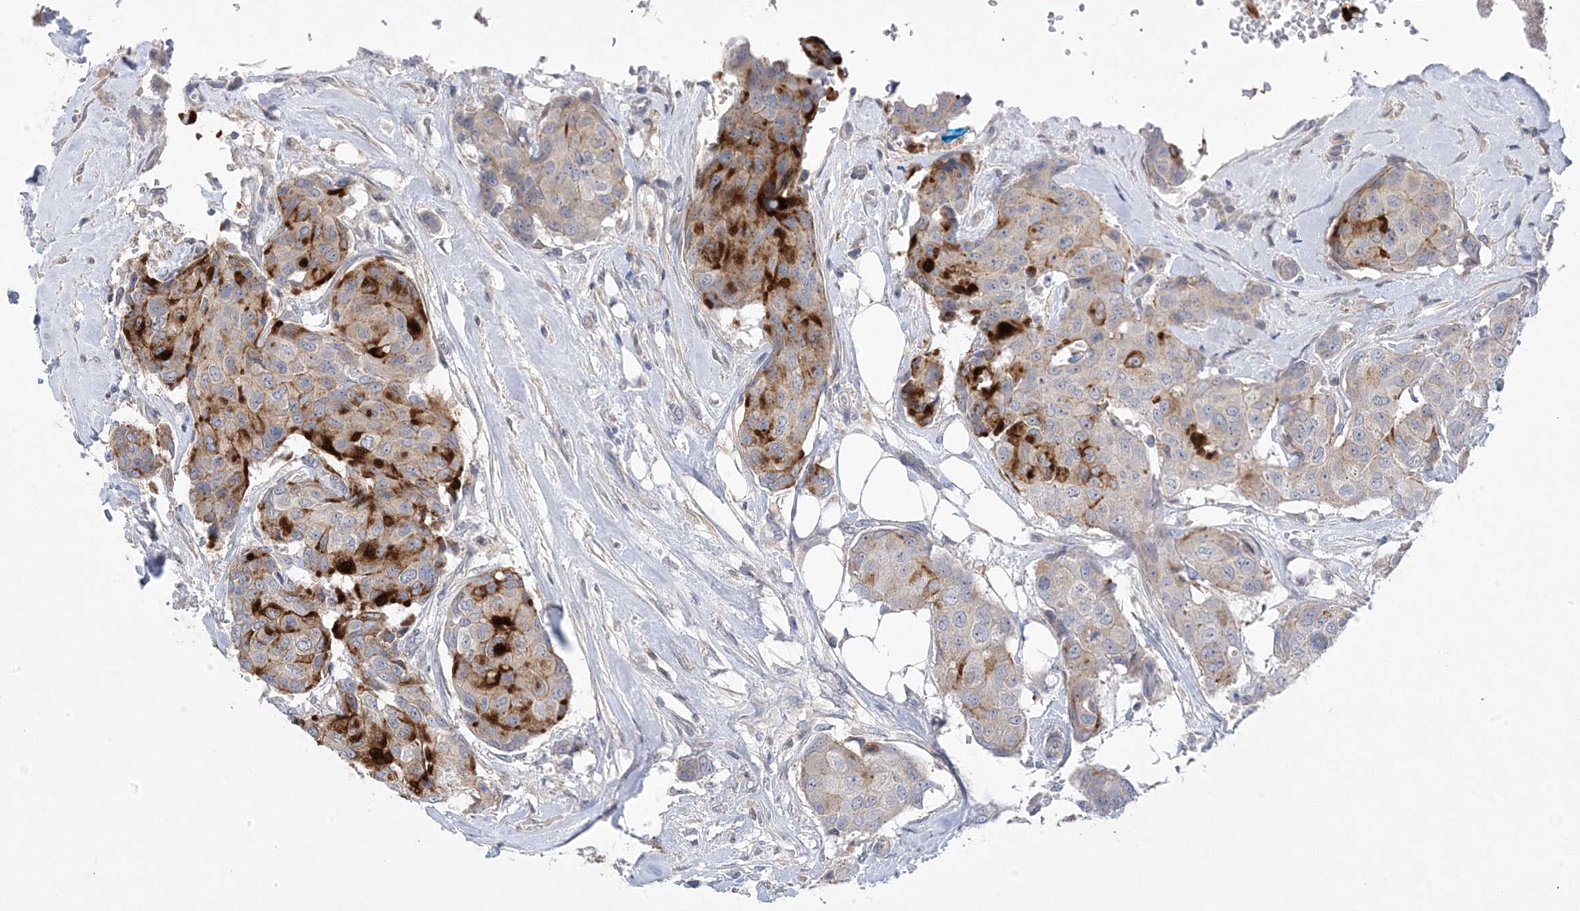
{"staining": {"intensity": "moderate", "quantity": "<25%", "location": "cytoplasmic/membranous"}, "tissue": "breast cancer", "cell_type": "Tumor cells", "image_type": "cancer", "snomed": [{"axis": "morphology", "description": "Duct carcinoma"}, {"axis": "topography", "description": "Breast"}], "caption": "Protein expression analysis of human breast infiltrating ductal carcinoma reveals moderate cytoplasmic/membranous staining in approximately <25% of tumor cells.", "gene": "ANAPC1", "patient": {"sex": "female", "age": 80}}